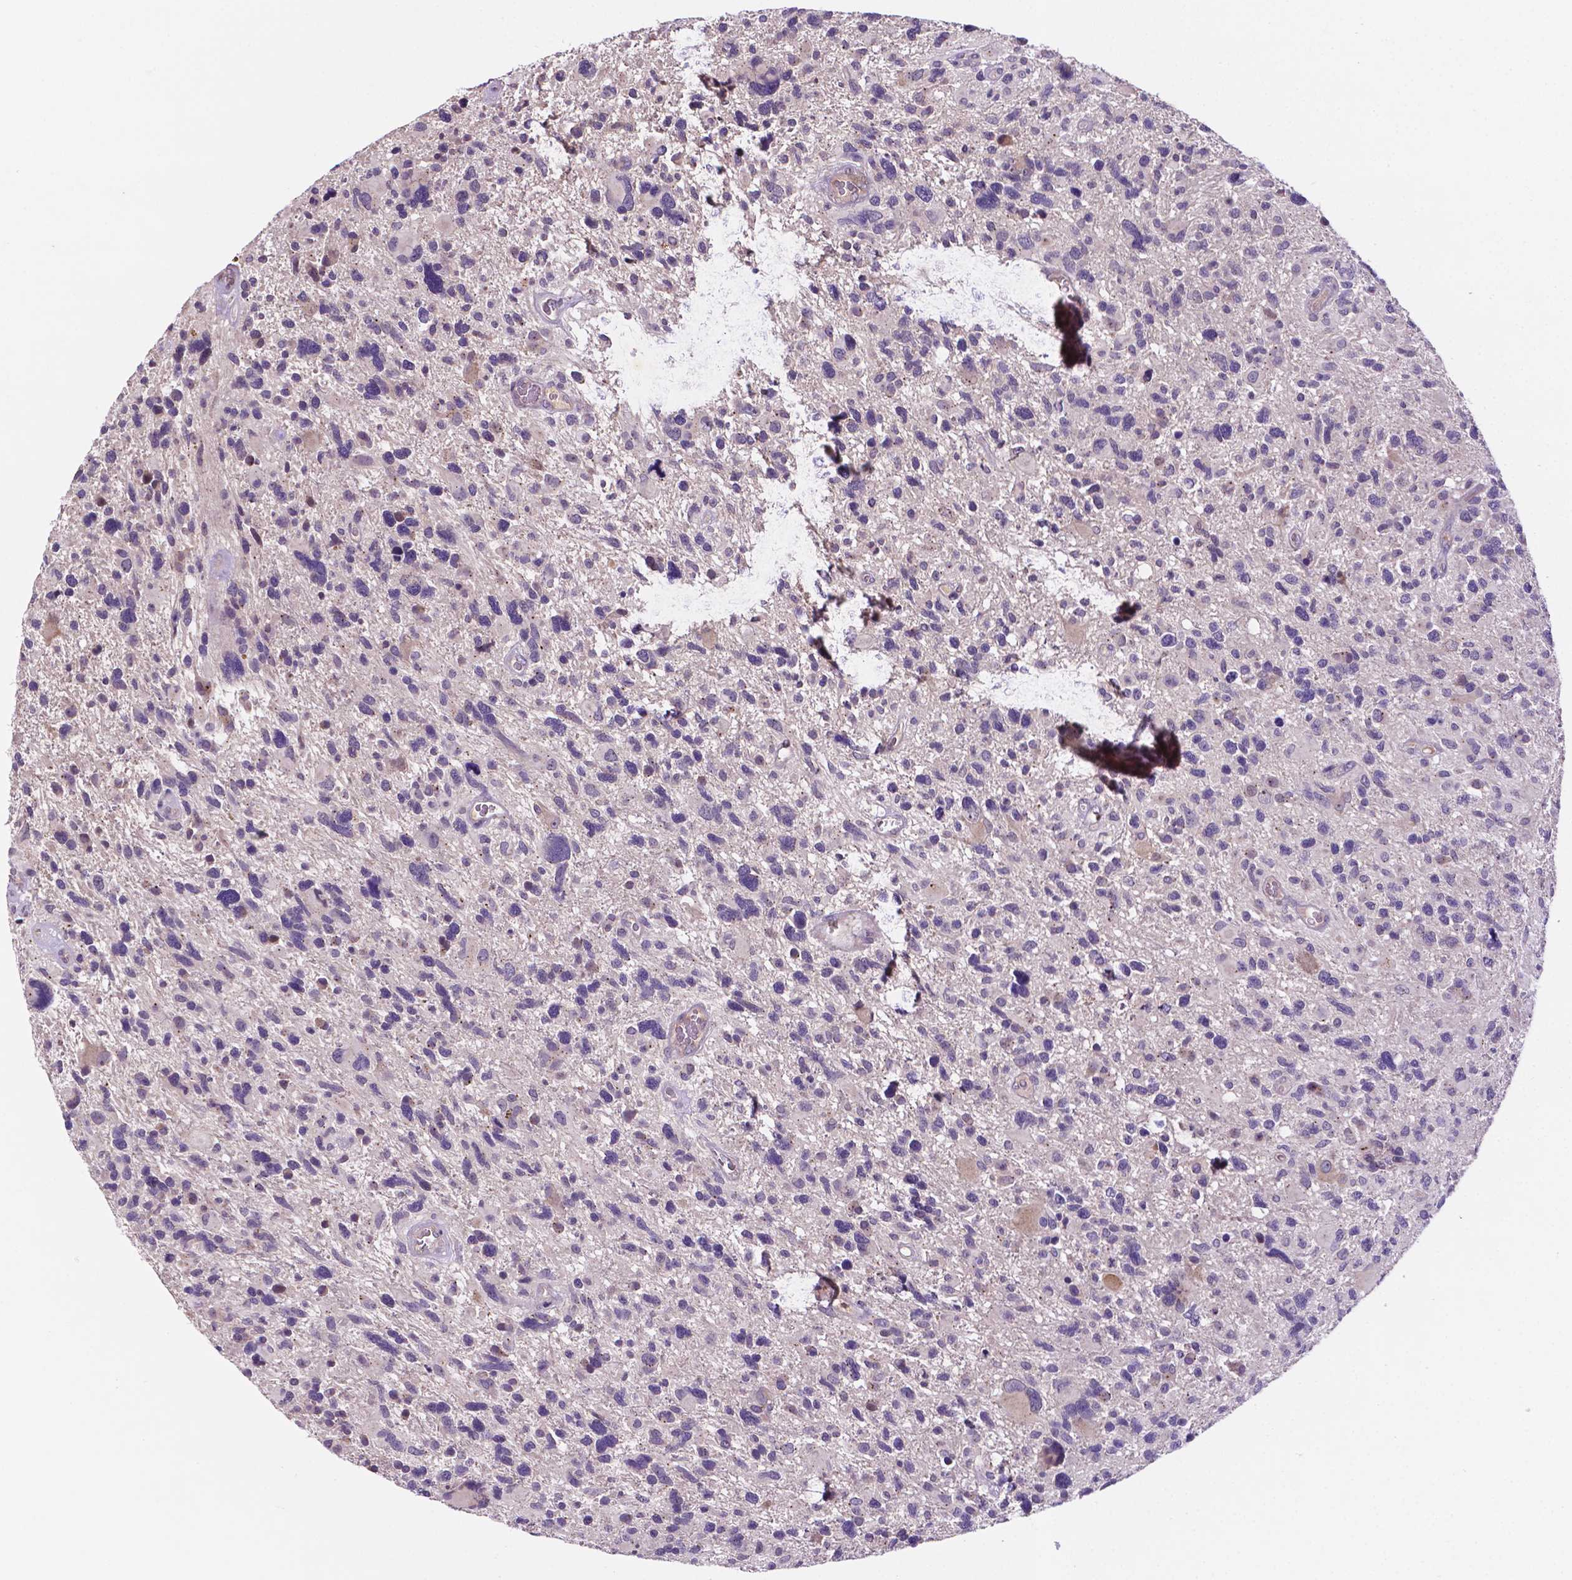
{"staining": {"intensity": "negative", "quantity": "none", "location": "none"}, "tissue": "glioma", "cell_type": "Tumor cells", "image_type": "cancer", "snomed": [{"axis": "morphology", "description": "Glioma, malignant, High grade"}, {"axis": "topography", "description": "Brain"}], "caption": "Tumor cells are negative for protein expression in human high-grade glioma (malignant).", "gene": "TM4SF20", "patient": {"sex": "male", "age": 49}}